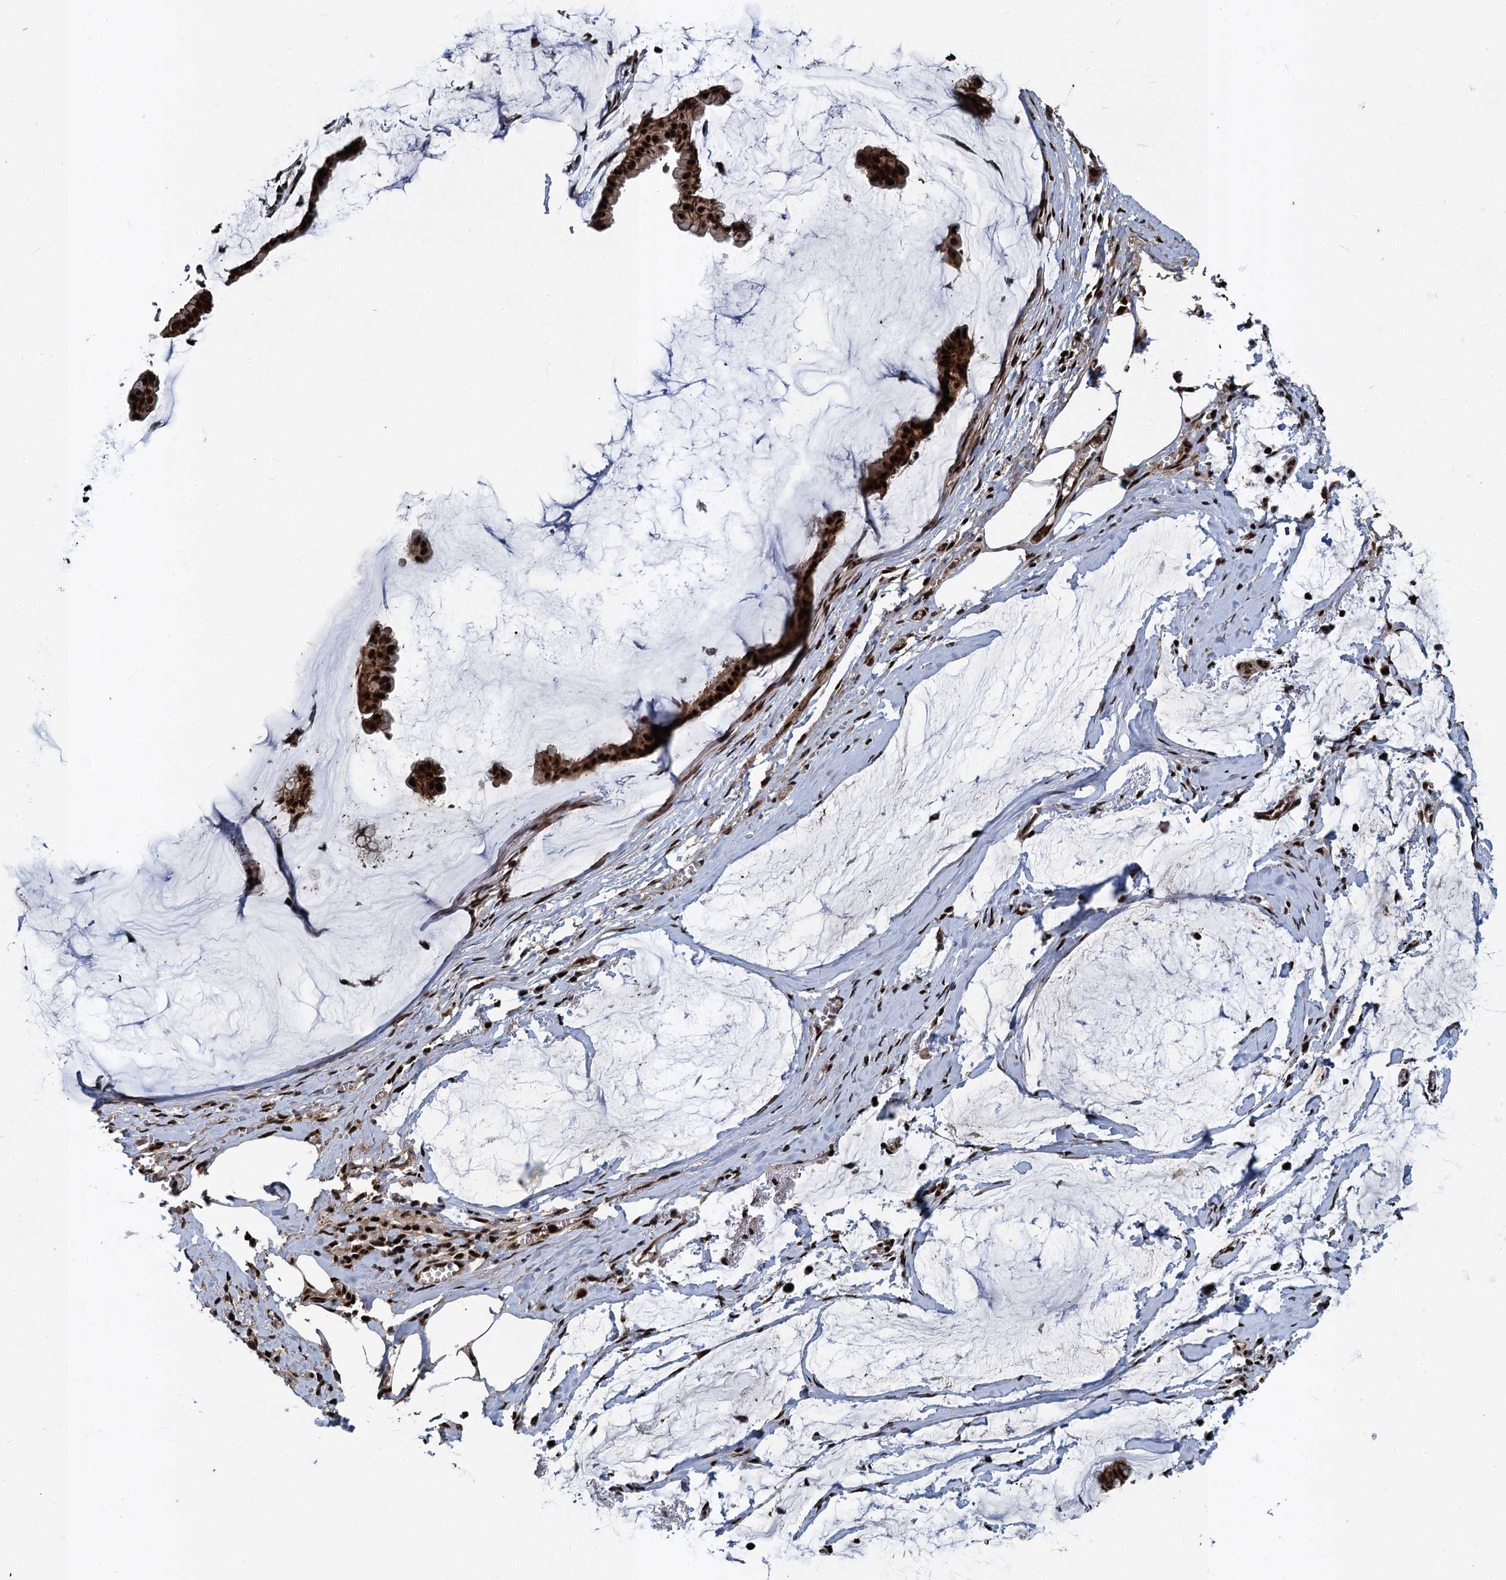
{"staining": {"intensity": "strong", "quantity": ">75%", "location": "nuclear"}, "tissue": "ovarian cancer", "cell_type": "Tumor cells", "image_type": "cancer", "snomed": [{"axis": "morphology", "description": "Cystadenocarcinoma, mucinous, NOS"}, {"axis": "topography", "description": "Ovary"}], "caption": "Human ovarian mucinous cystadenocarcinoma stained with a protein marker displays strong staining in tumor cells.", "gene": "ANKRD49", "patient": {"sex": "female", "age": 73}}